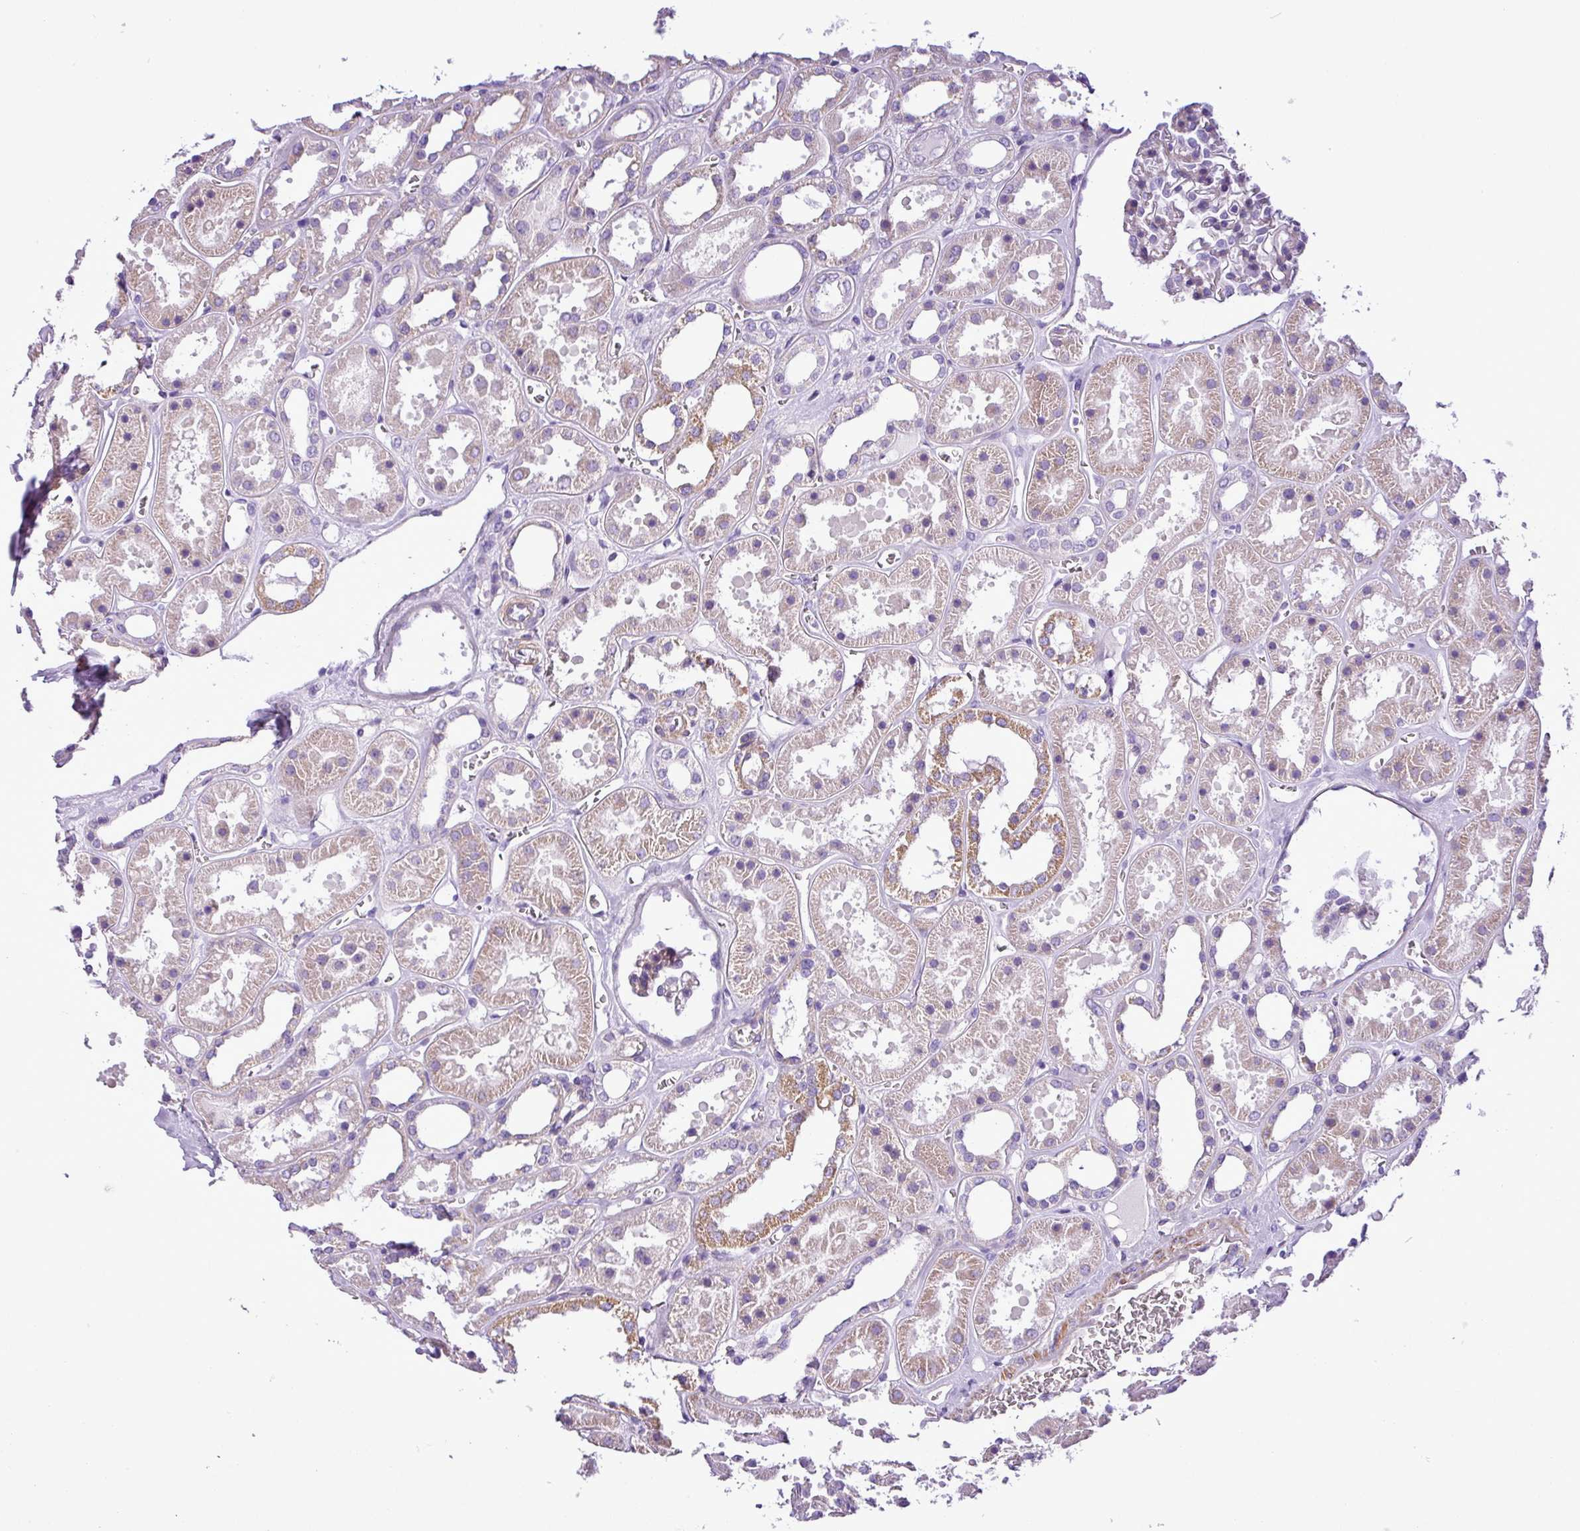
{"staining": {"intensity": "negative", "quantity": "none", "location": "none"}, "tissue": "kidney", "cell_type": "Cells in glomeruli", "image_type": "normal", "snomed": [{"axis": "morphology", "description": "Normal tissue, NOS"}, {"axis": "topography", "description": "Kidney"}], "caption": "IHC micrograph of benign kidney: kidney stained with DAB demonstrates no significant protein positivity in cells in glomeruli. (Brightfield microscopy of DAB (3,3'-diaminobenzidine) immunohistochemistry (IHC) at high magnification).", "gene": "C11orf91", "patient": {"sex": "female", "age": 41}}